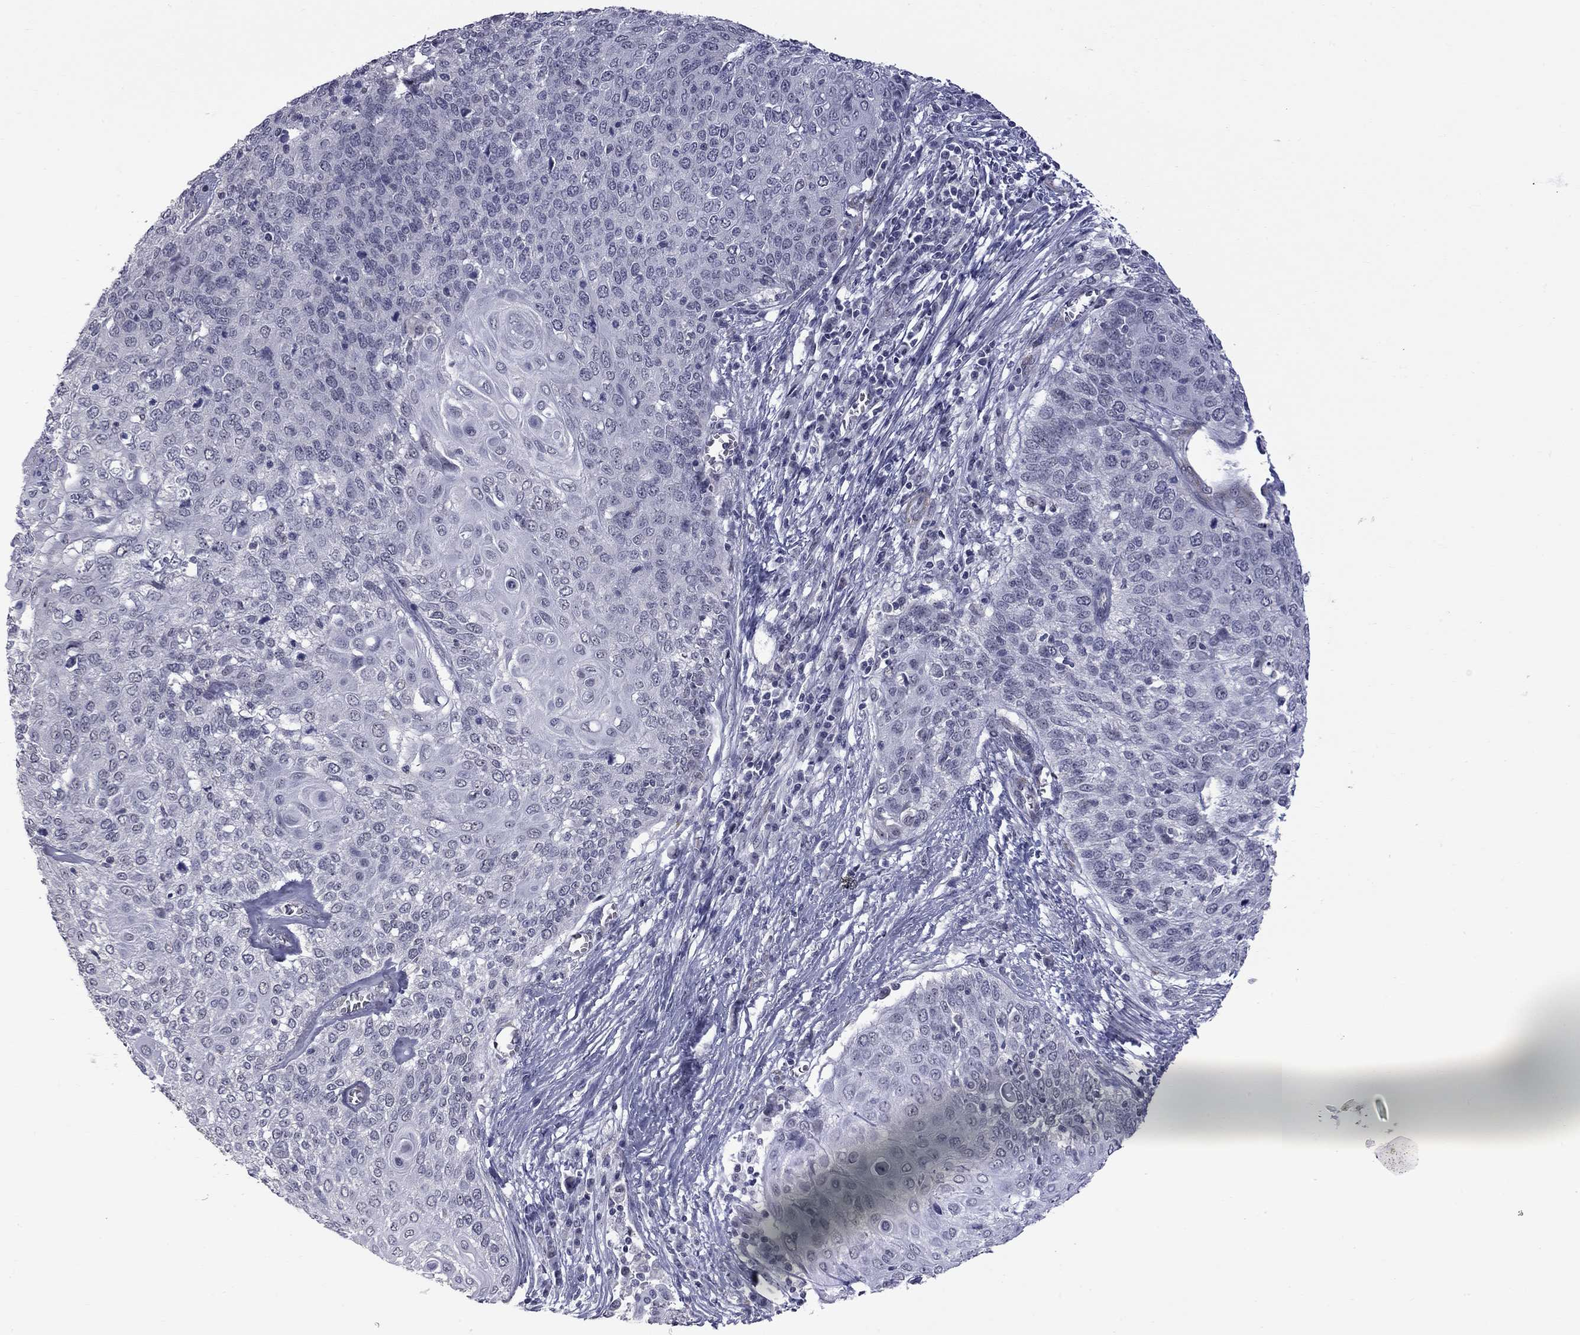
{"staining": {"intensity": "negative", "quantity": "none", "location": "none"}, "tissue": "cervical cancer", "cell_type": "Tumor cells", "image_type": "cancer", "snomed": [{"axis": "morphology", "description": "Squamous cell carcinoma, NOS"}, {"axis": "topography", "description": "Cervix"}], "caption": "High magnification brightfield microscopy of cervical cancer (squamous cell carcinoma) stained with DAB (3,3'-diaminobenzidine) (brown) and counterstained with hematoxylin (blue): tumor cells show no significant expression.", "gene": "GSG1L", "patient": {"sex": "female", "age": 39}}